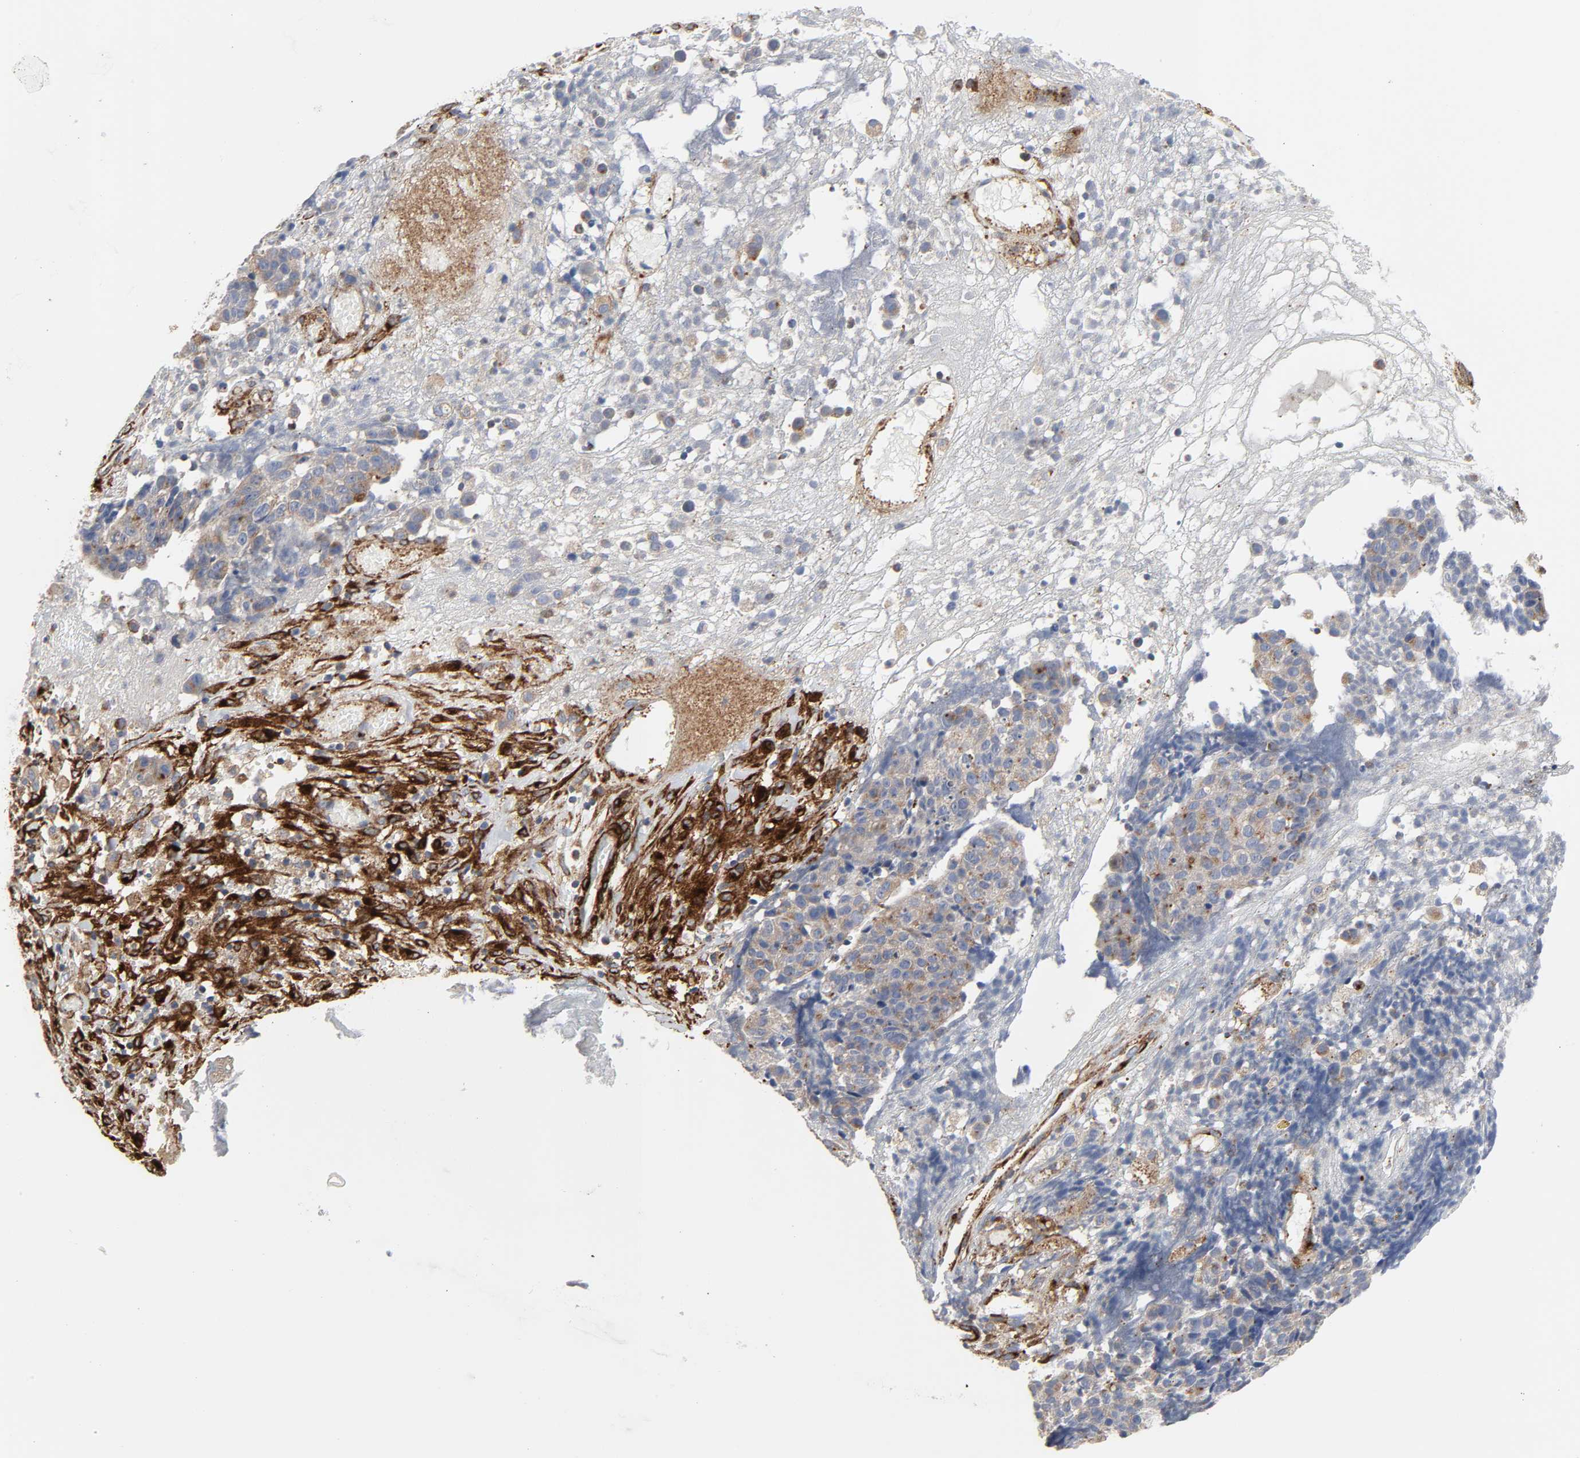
{"staining": {"intensity": "moderate", "quantity": "25%-75%", "location": "cytoplasmic/membranous"}, "tissue": "ovarian cancer", "cell_type": "Tumor cells", "image_type": "cancer", "snomed": [{"axis": "morphology", "description": "Carcinoma, endometroid"}, {"axis": "topography", "description": "Ovary"}], "caption": "Approximately 25%-75% of tumor cells in human endometroid carcinoma (ovarian) exhibit moderate cytoplasmic/membranous protein expression as visualized by brown immunohistochemical staining.", "gene": "ARHGAP1", "patient": {"sex": "female", "age": 42}}